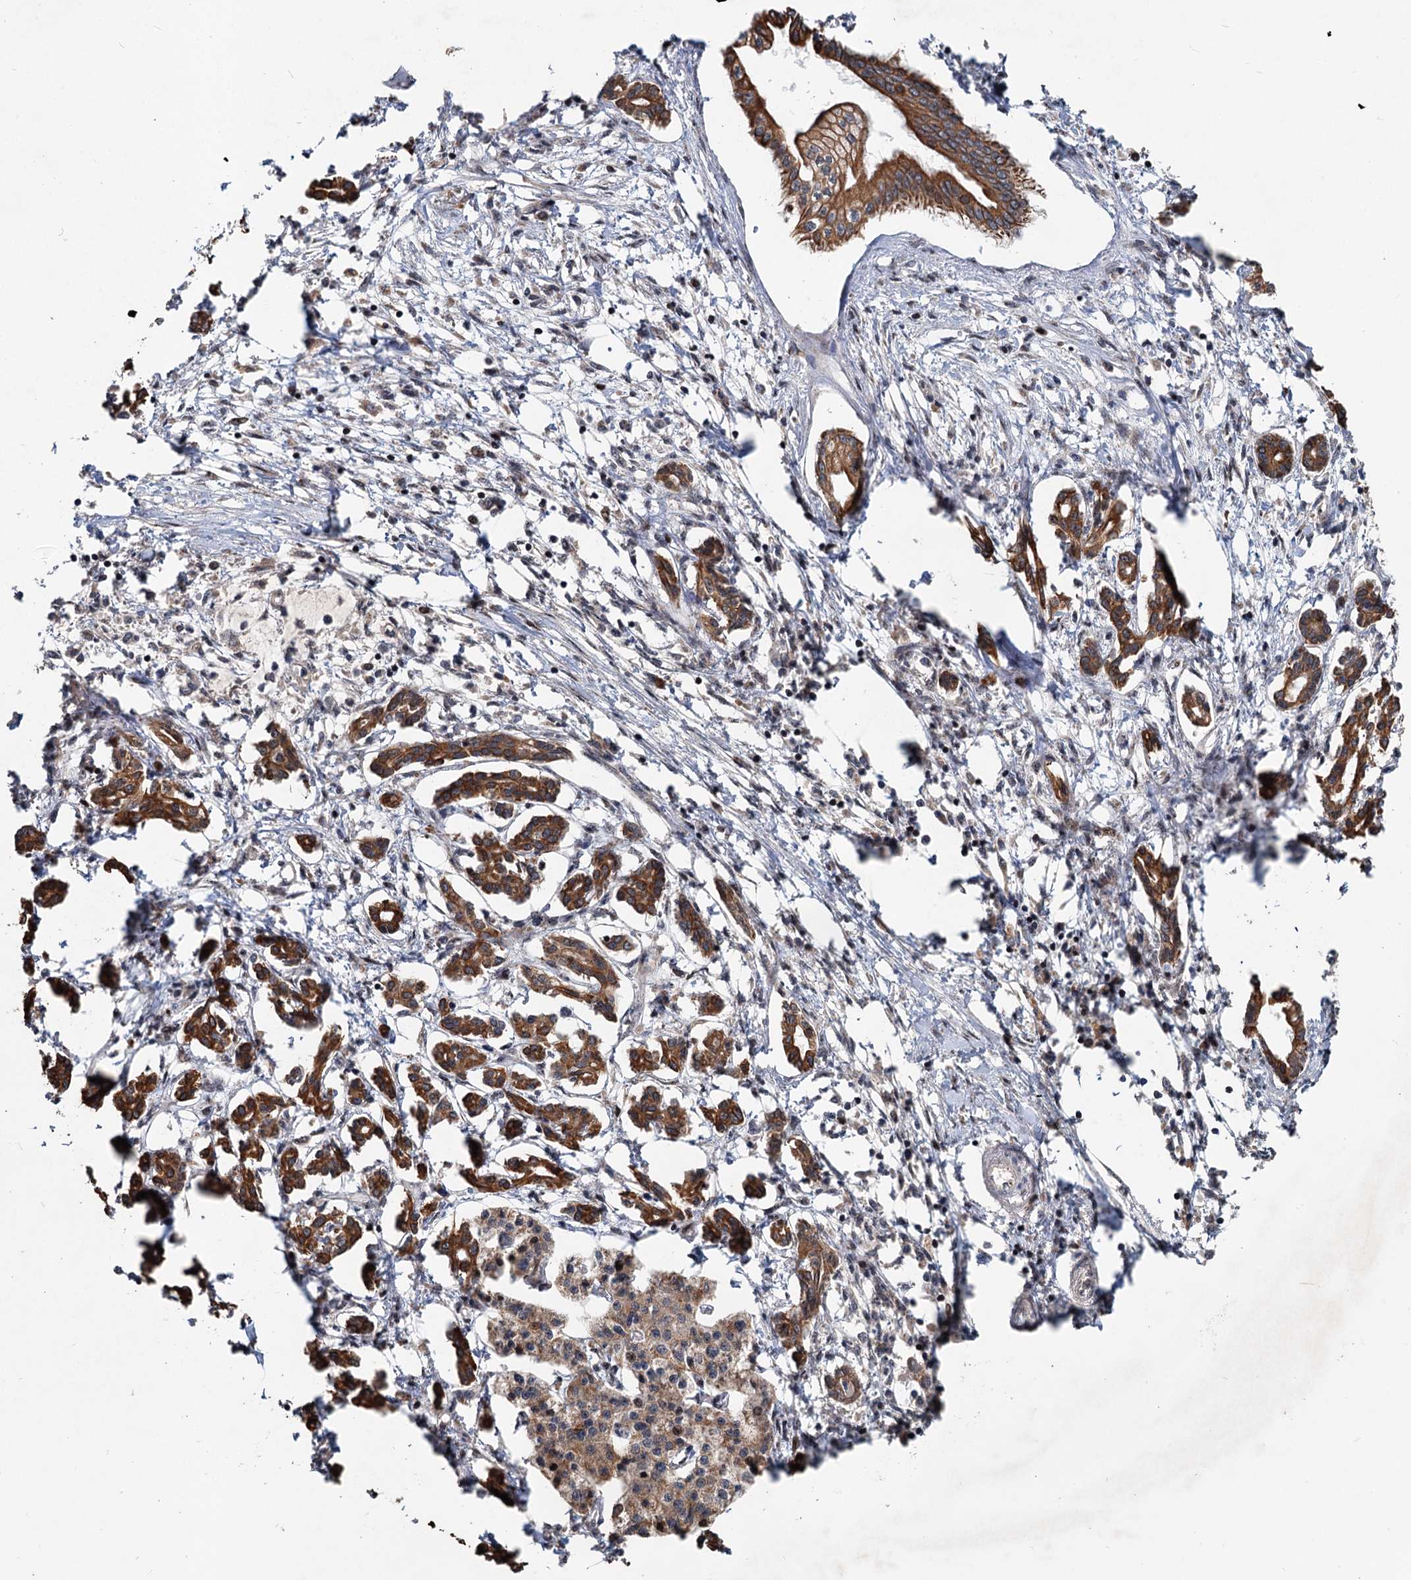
{"staining": {"intensity": "strong", "quantity": ">75%", "location": "cytoplasmic/membranous"}, "tissue": "pancreatic cancer", "cell_type": "Tumor cells", "image_type": "cancer", "snomed": [{"axis": "morphology", "description": "Adenocarcinoma, NOS"}, {"axis": "topography", "description": "Pancreas"}], "caption": "Pancreatic cancer tissue demonstrates strong cytoplasmic/membranous expression in about >75% of tumor cells, visualized by immunohistochemistry.", "gene": "RITA1", "patient": {"sex": "female", "age": 50}}